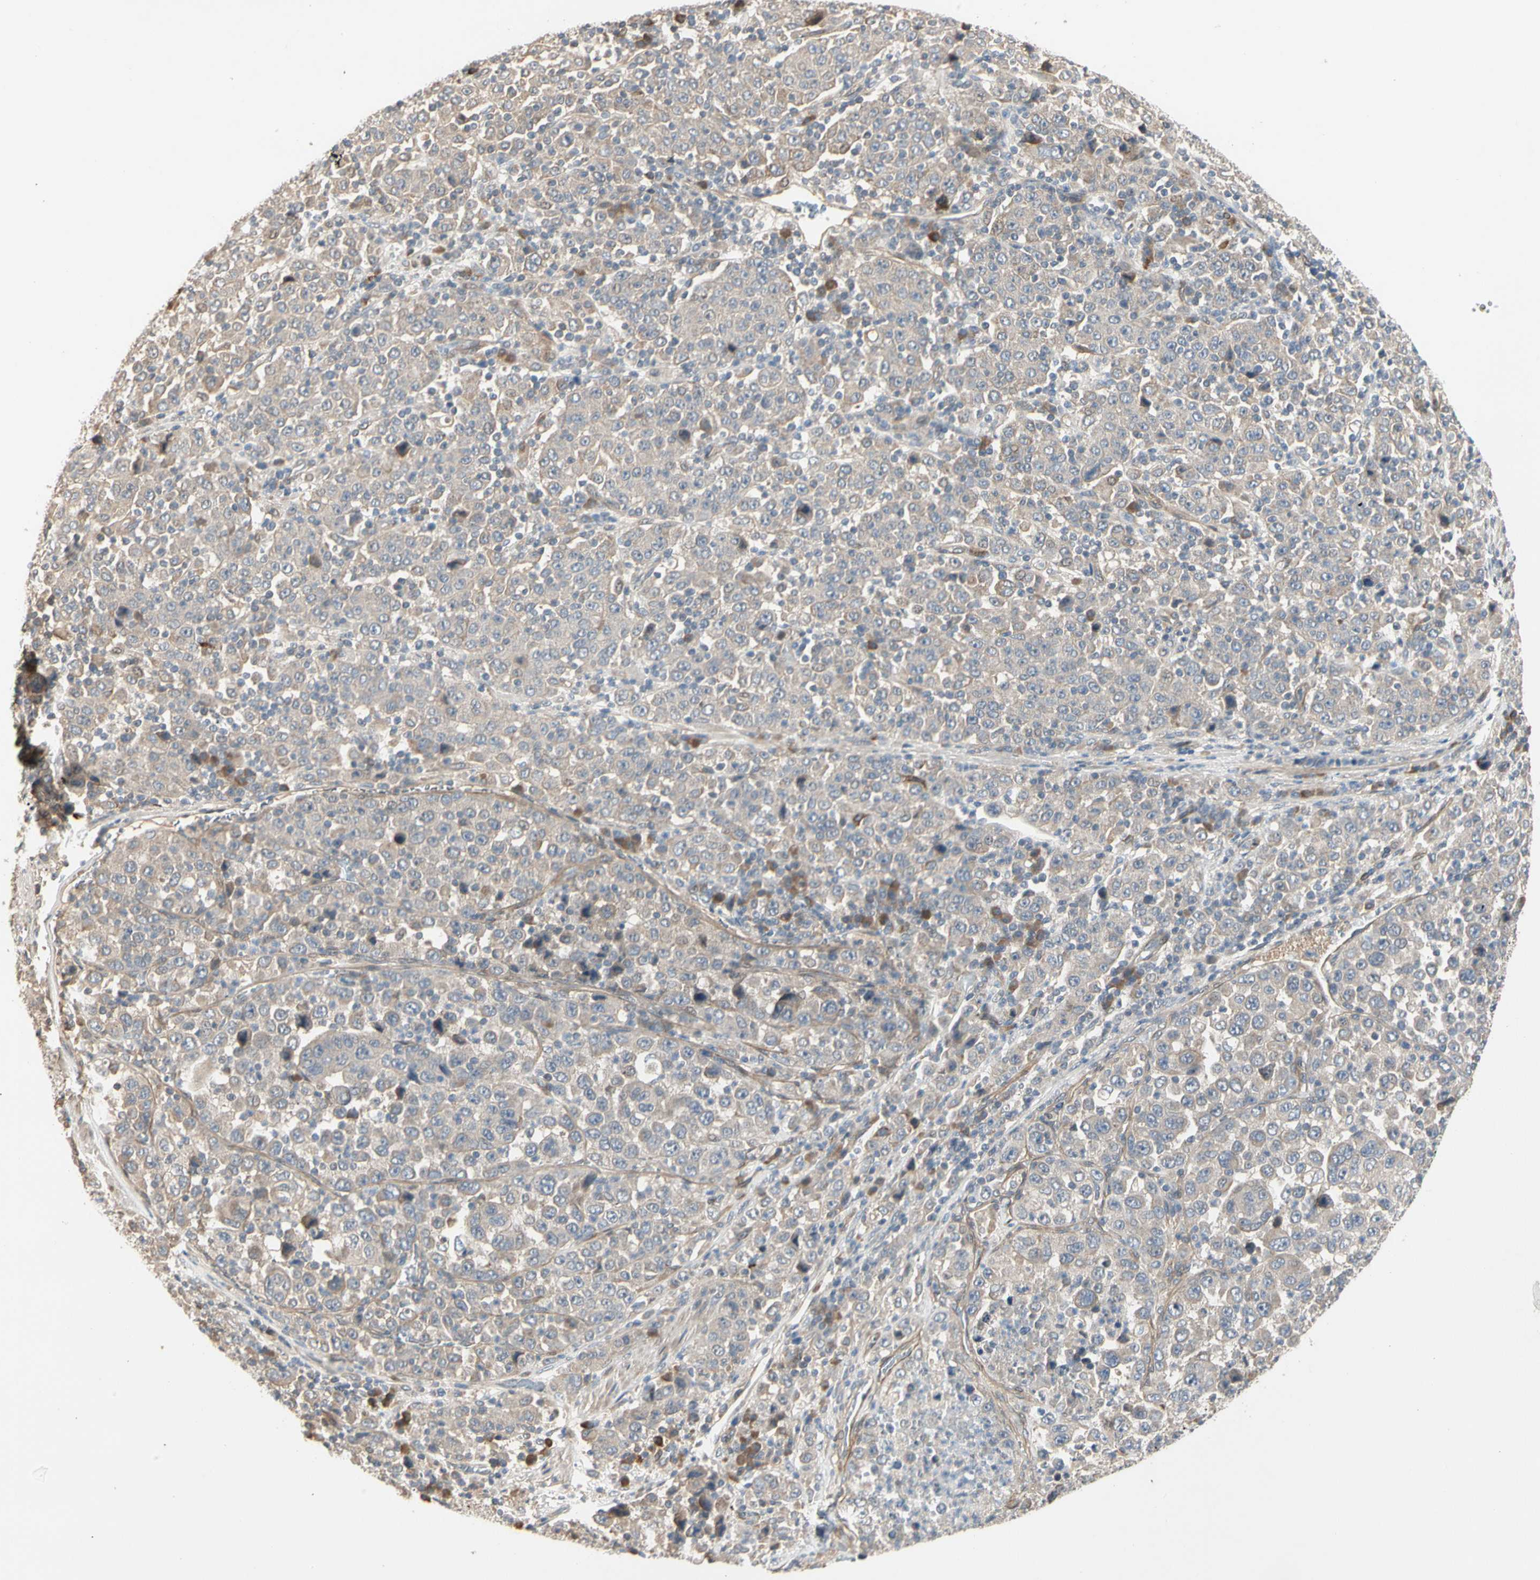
{"staining": {"intensity": "weak", "quantity": ">75%", "location": "cytoplasmic/membranous"}, "tissue": "stomach cancer", "cell_type": "Tumor cells", "image_type": "cancer", "snomed": [{"axis": "morphology", "description": "Normal tissue, NOS"}, {"axis": "morphology", "description": "Adenocarcinoma, NOS"}, {"axis": "topography", "description": "Stomach, upper"}, {"axis": "topography", "description": "Stomach"}], "caption": "Brown immunohistochemical staining in human stomach adenocarcinoma displays weak cytoplasmic/membranous expression in about >75% of tumor cells. Ihc stains the protein in brown and the nuclei are stained blue.", "gene": "ATG4C", "patient": {"sex": "male", "age": 59}}